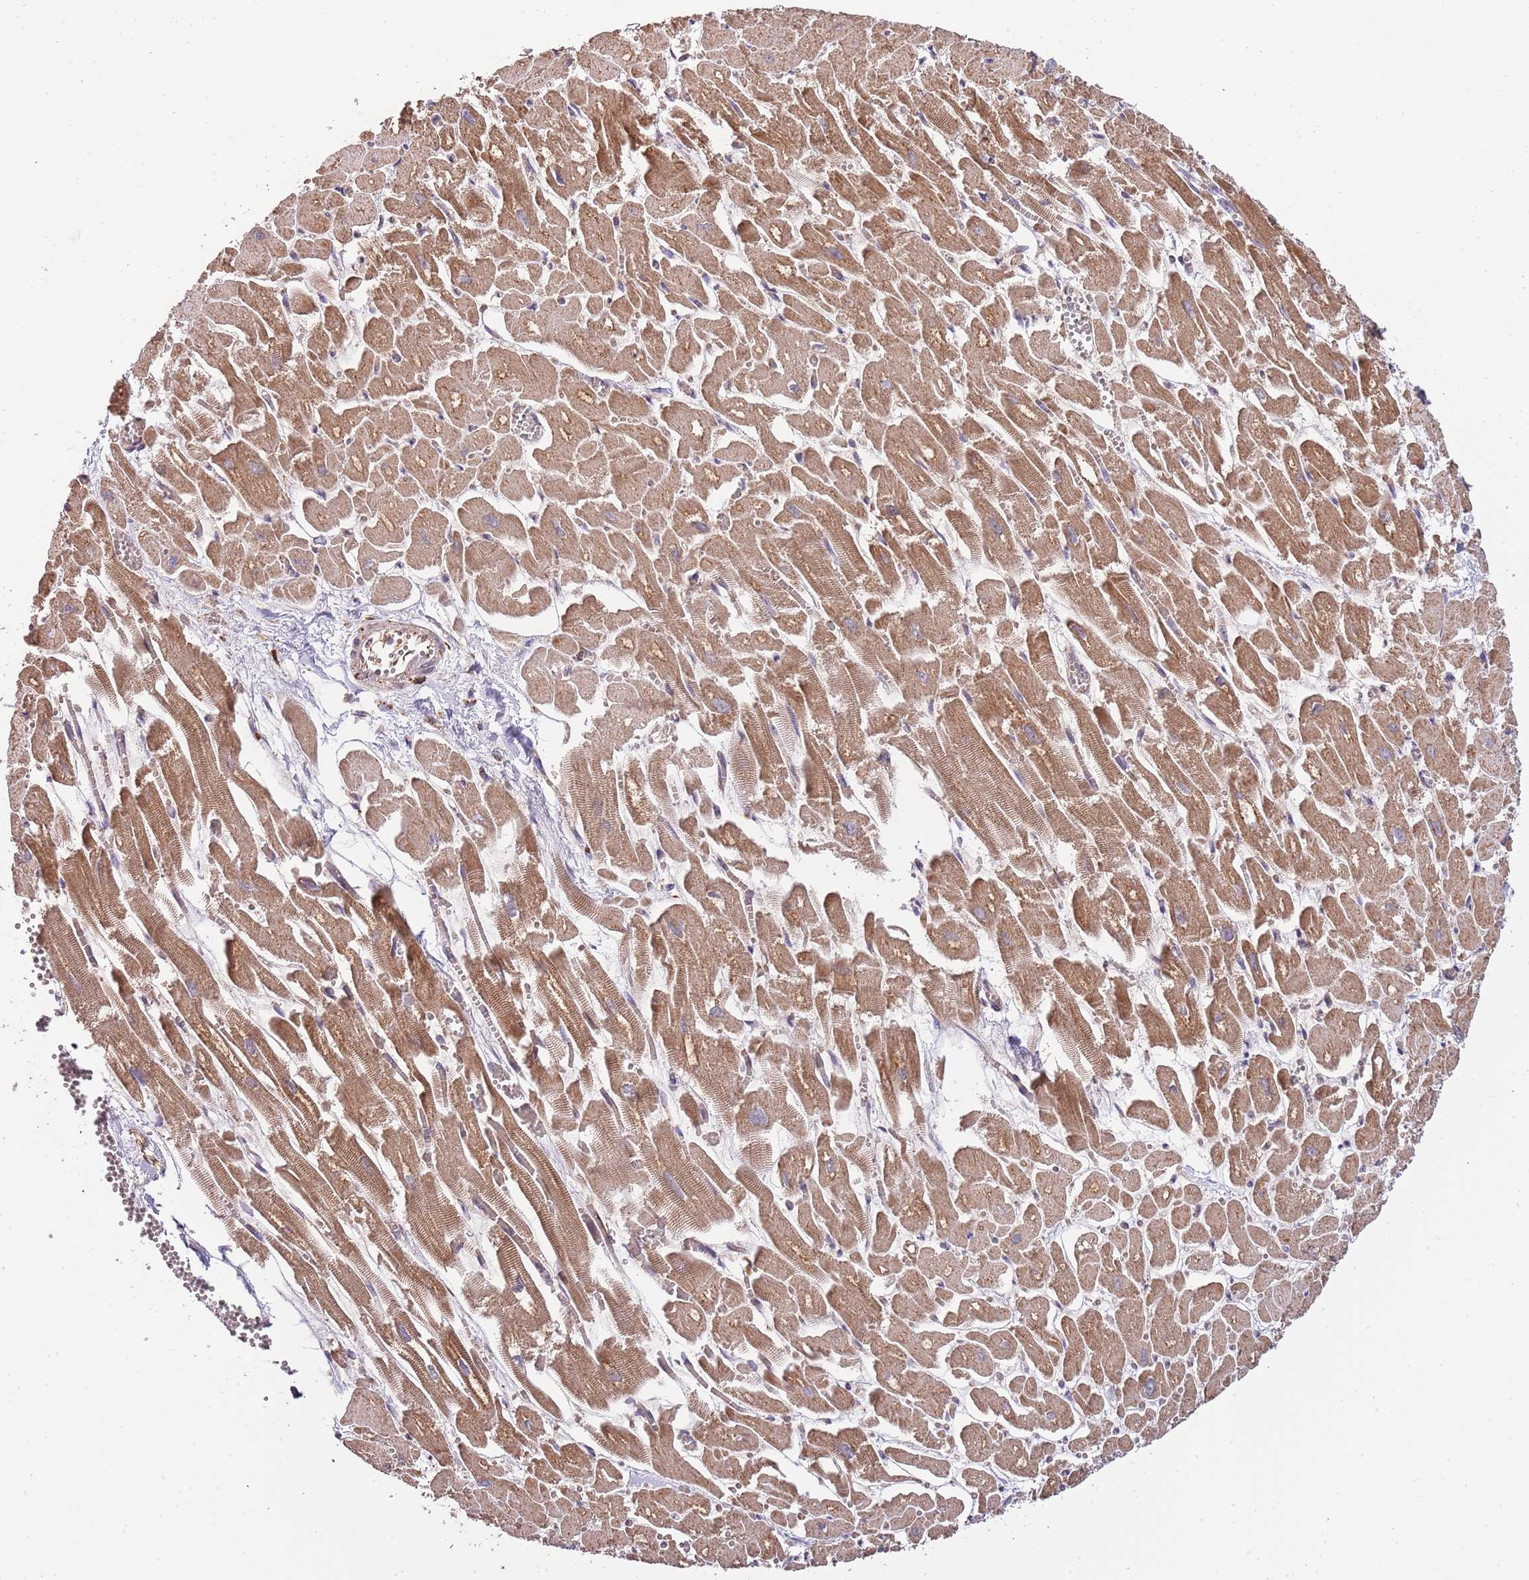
{"staining": {"intensity": "moderate", "quantity": ">75%", "location": "cytoplasmic/membranous"}, "tissue": "heart muscle", "cell_type": "Cardiomyocytes", "image_type": "normal", "snomed": [{"axis": "morphology", "description": "Normal tissue, NOS"}, {"axis": "topography", "description": "Heart"}], "caption": "Unremarkable heart muscle was stained to show a protein in brown. There is medium levels of moderate cytoplasmic/membranous expression in approximately >75% of cardiomyocytes. (IHC, brightfield microscopy, high magnification).", "gene": "DOCK6", "patient": {"sex": "male", "age": 54}}